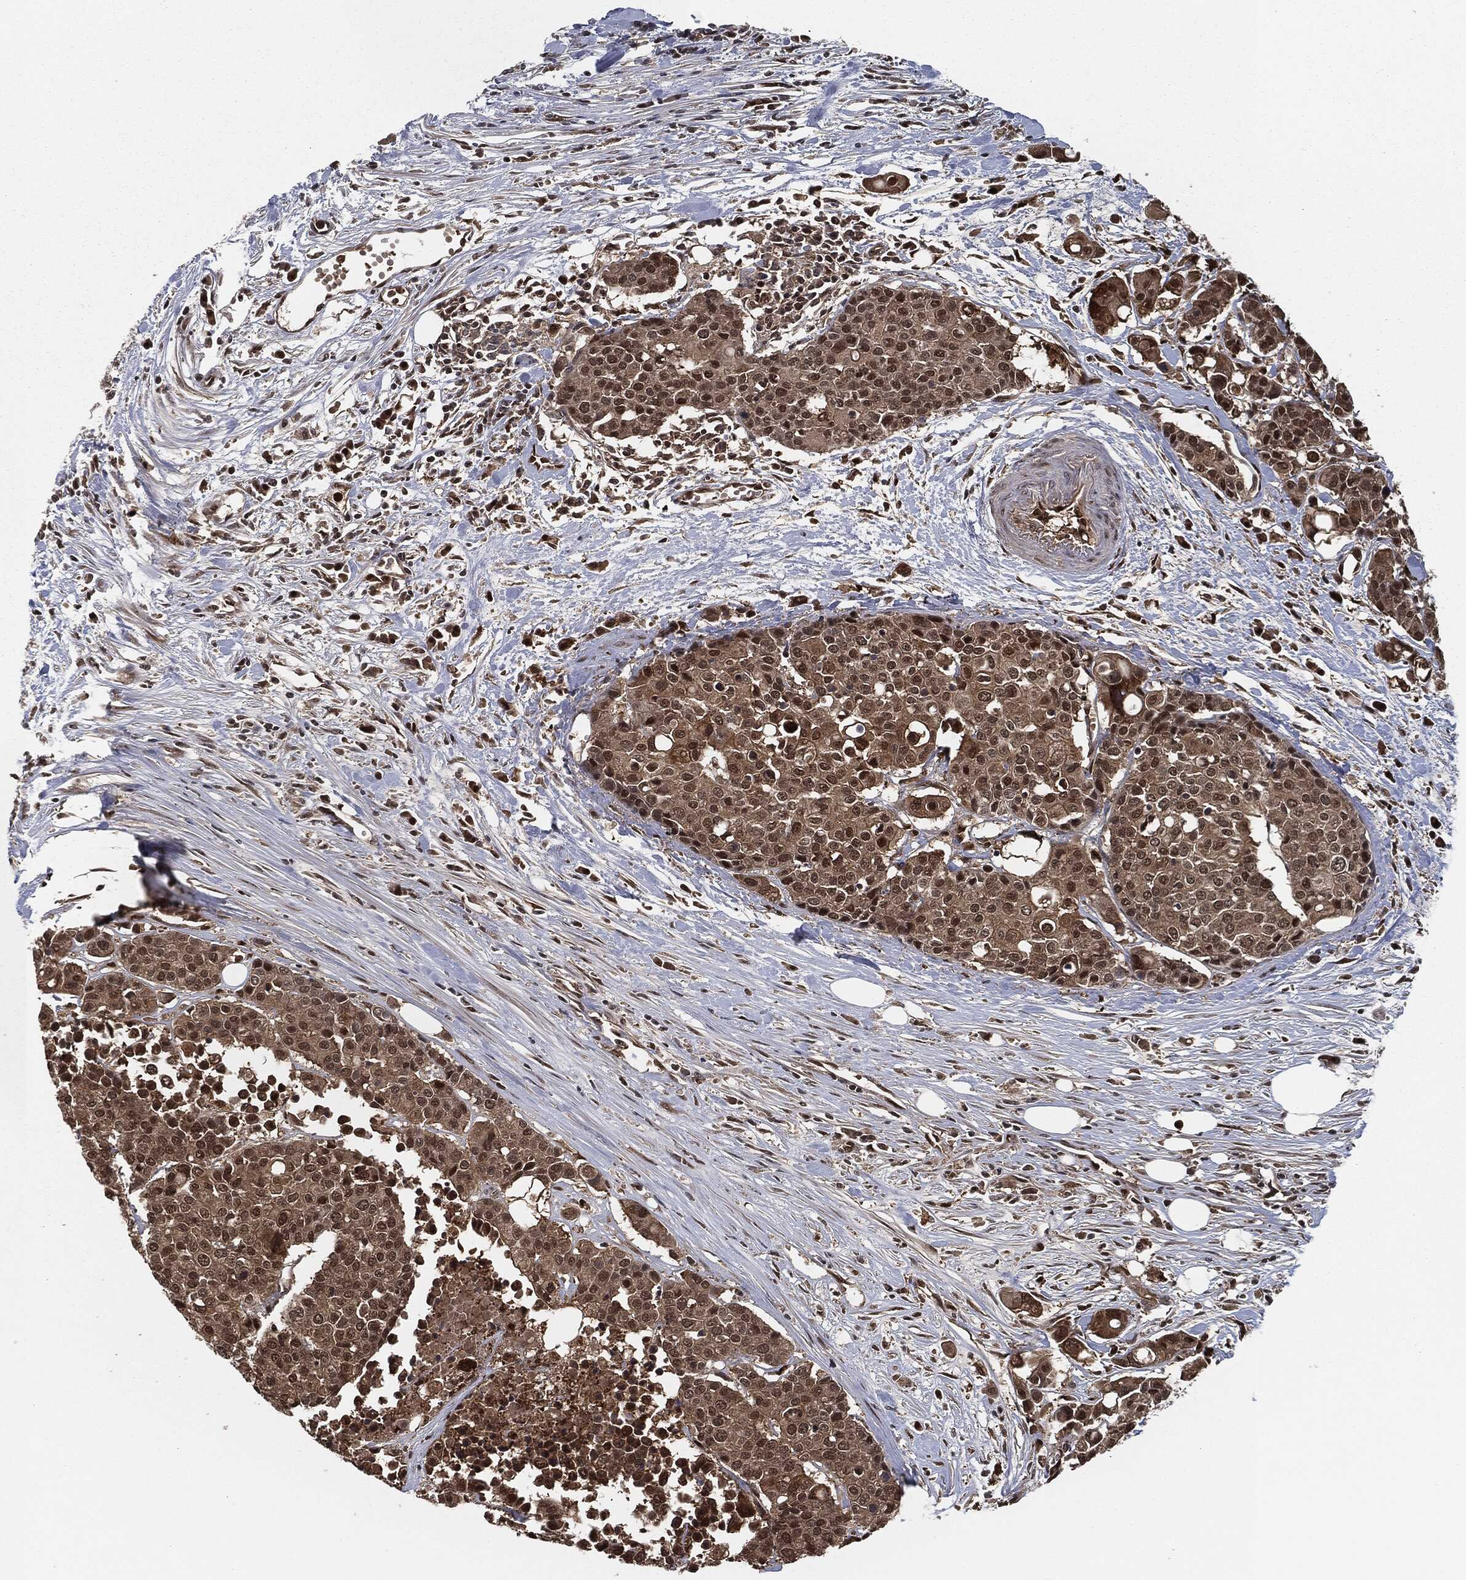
{"staining": {"intensity": "weak", "quantity": ">75%", "location": "cytoplasmic/membranous"}, "tissue": "carcinoid", "cell_type": "Tumor cells", "image_type": "cancer", "snomed": [{"axis": "morphology", "description": "Carcinoid, malignant, NOS"}, {"axis": "topography", "description": "Colon"}], "caption": "Carcinoid tissue exhibits weak cytoplasmic/membranous positivity in approximately >75% of tumor cells", "gene": "CAPRIN2", "patient": {"sex": "male", "age": 81}}